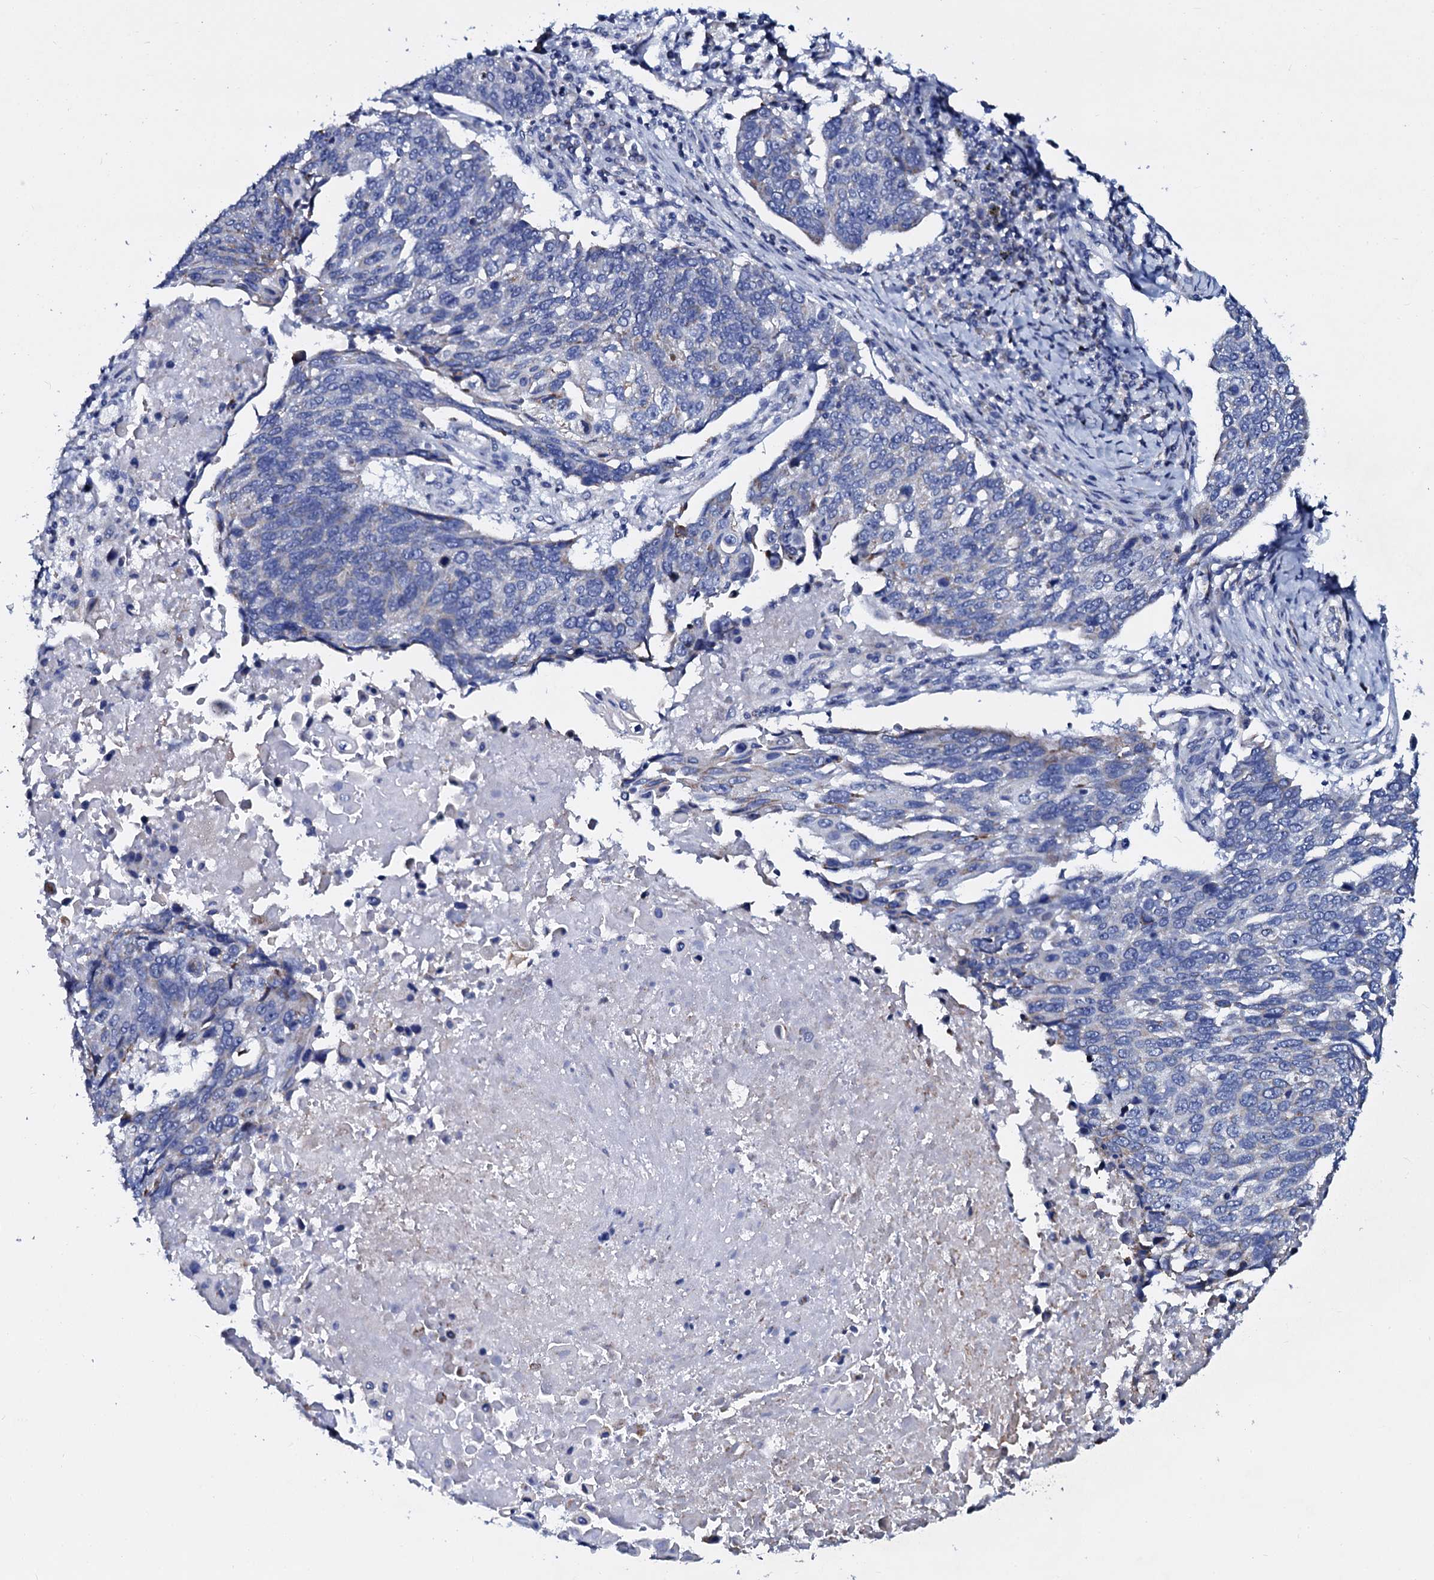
{"staining": {"intensity": "negative", "quantity": "none", "location": "none"}, "tissue": "lung cancer", "cell_type": "Tumor cells", "image_type": "cancer", "snomed": [{"axis": "morphology", "description": "Squamous cell carcinoma, NOS"}, {"axis": "topography", "description": "Lung"}], "caption": "Immunohistochemistry (IHC) of human lung squamous cell carcinoma exhibits no positivity in tumor cells.", "gene": "SLC37A4", "patient": {"sex": "male", "age": 66}}